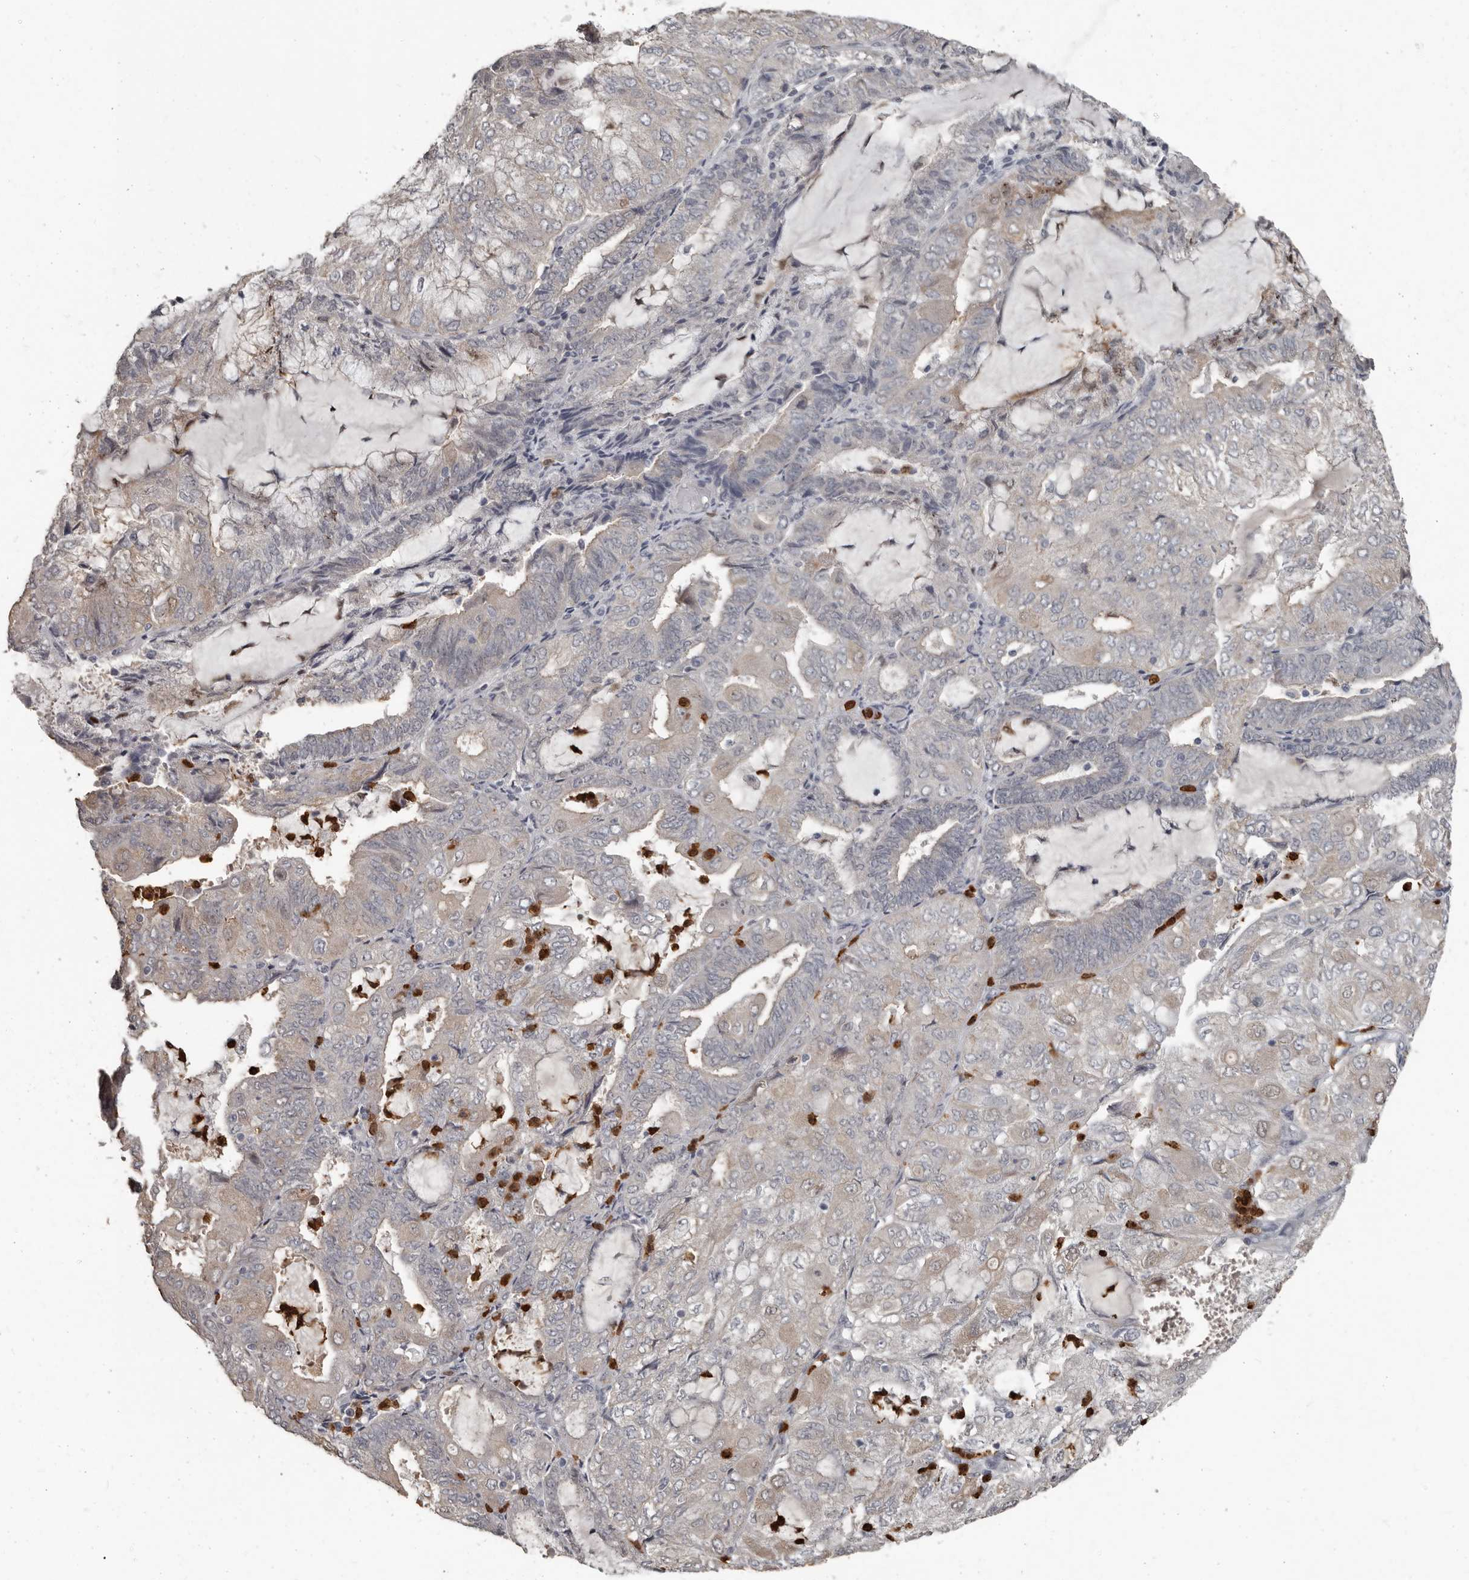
{"staining": {"intensity": "negative", "quantity": "none", "location": "none"}, "tissue": "endometrial cancer", "cell_type": "Tumor cells", "image_type": "cancer", "snomed": [{"axis": "morphology", "description": "Adenocarcinoma, NOS"}, {"axis": "topography", "description": "Endometrium"}], "caption": "Tumor cells are negative for protein expression in human endometrial adenocarcinoma.", "gene": "GPR157", "patient": {"sex": "female", "age": 81}}